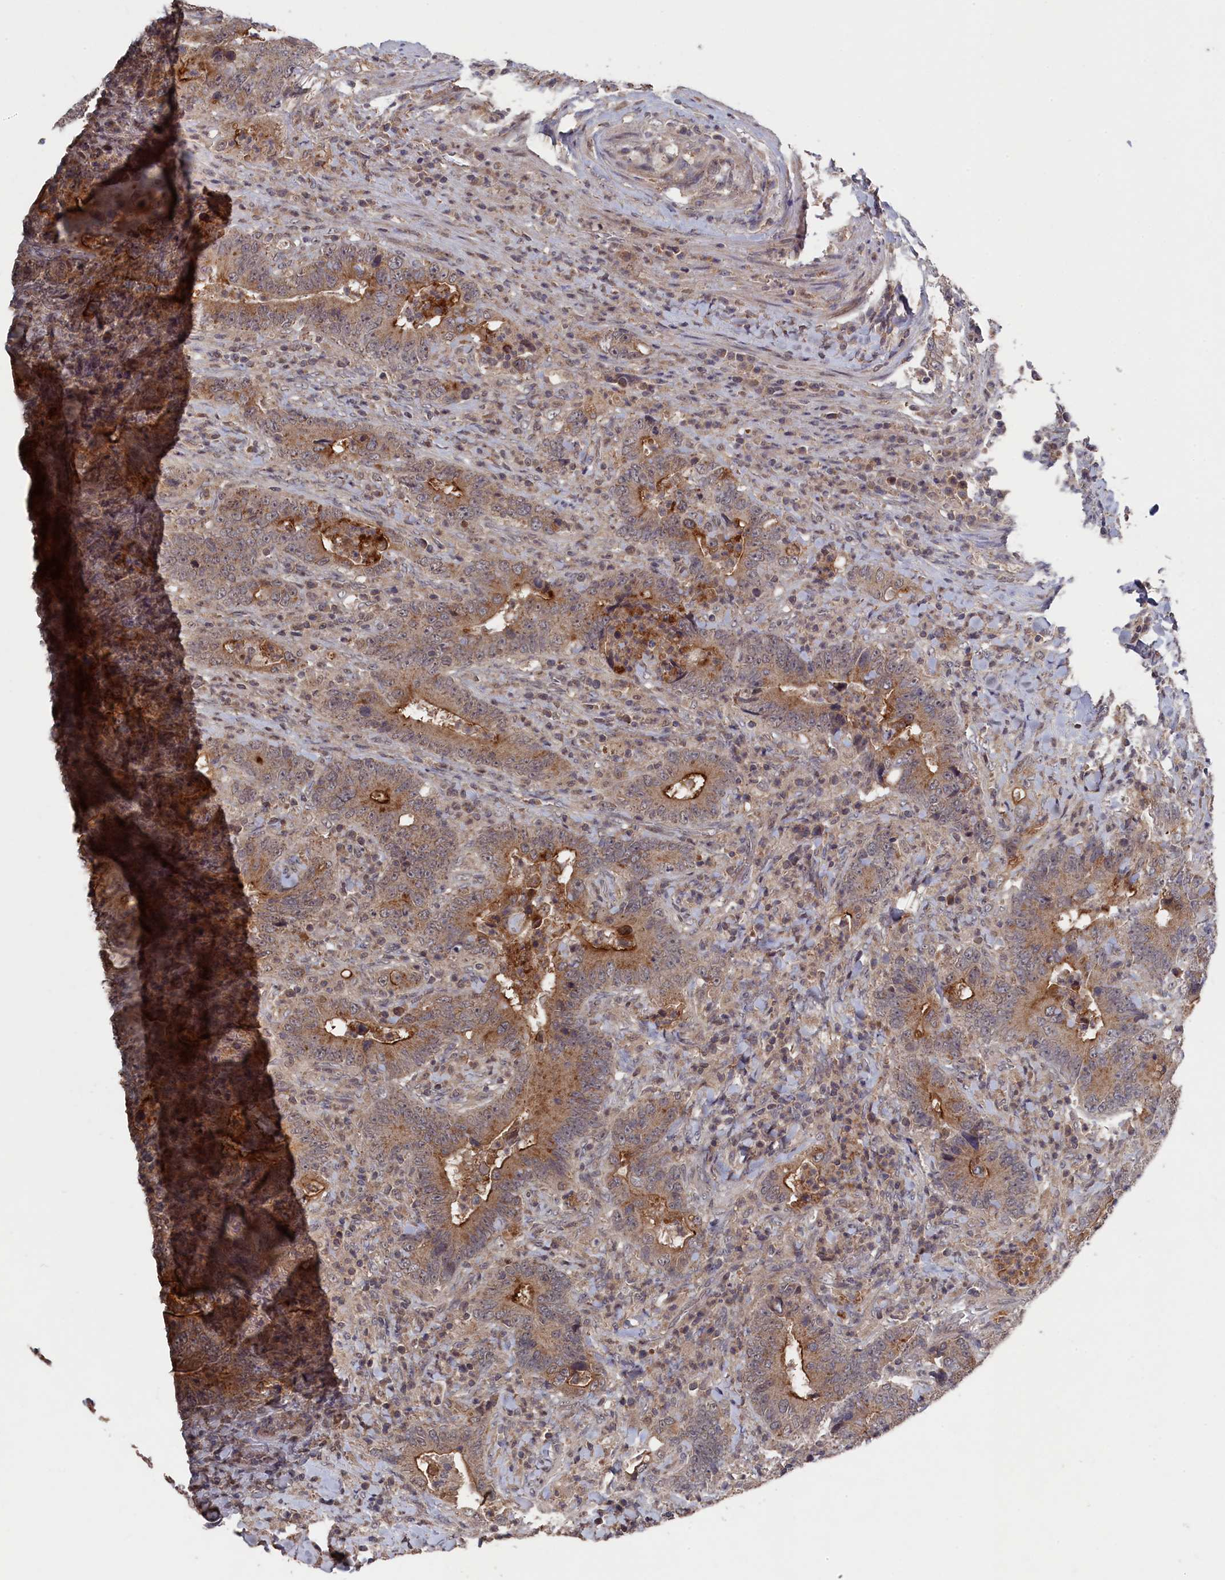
{"staining": {"intensity": "moderate", "quantity": "25%-75%", "location": "cytoplasmic/membranous"}, "tissue": "colorectal cancer", "cell_type": "Tumor cells", "image_type": "cancer", "snomed": [{"axis": "morphology", "description": "Adenocarcinoma, NOS"}, {"axis": "topography", "description": "Colon"}], "caption": "A photomicrograph of colorectal cancer stained for a protein exhibits moderate cytoplasmic/membranous brown staining in tumor cells. (DAB (3,3'-diaminobenzidine) = brown stain, brightfield microscopy at high magnification).", "gene": "TMC5", "patient": {"sex": "female", "age": 75}}